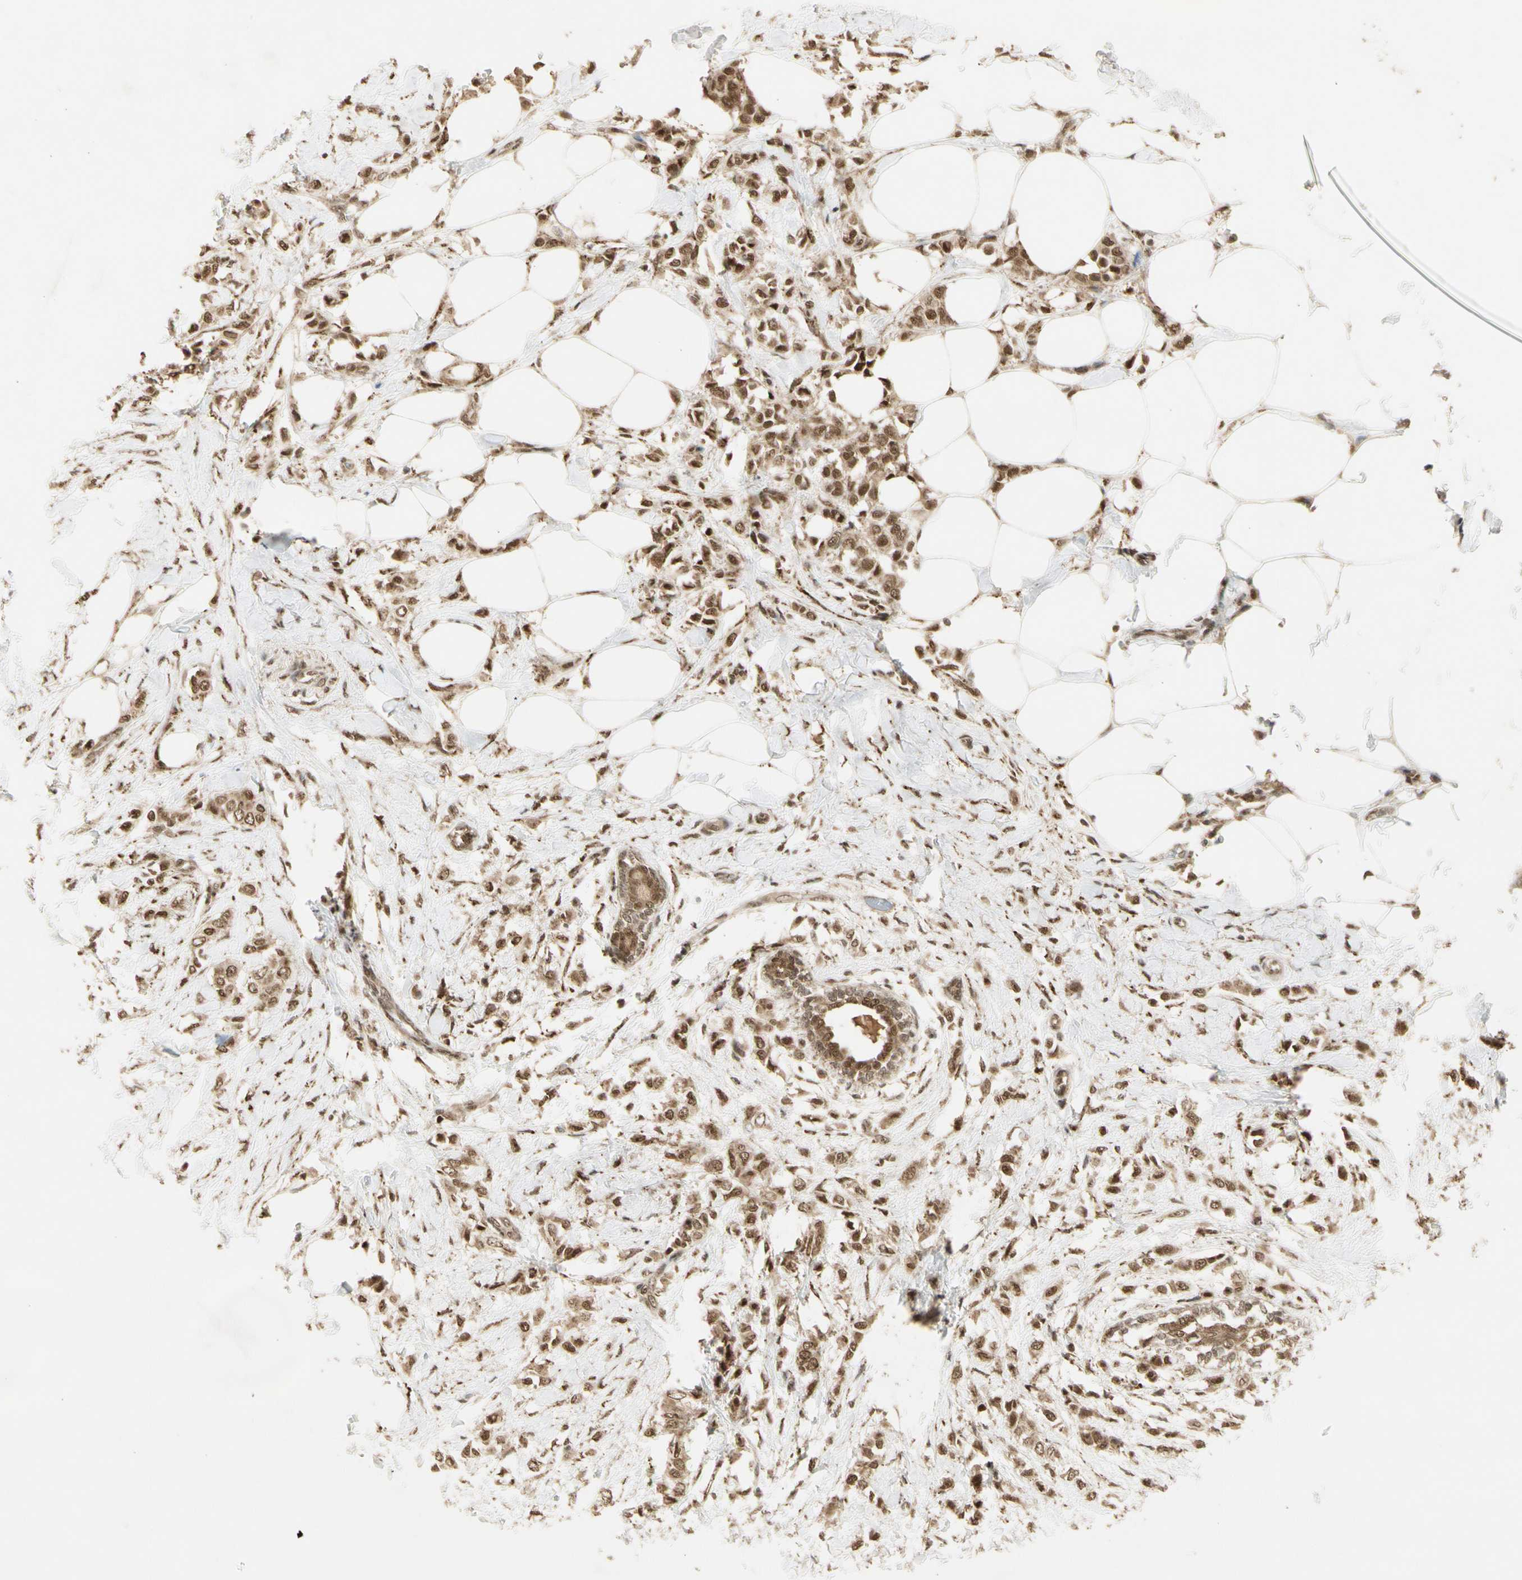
{"staining": {"intensity": "moderate", "quantity": ">75%", "location": "cytoplasmic/membranous,nuclear"}, "tissue": "breast cancer", "cell_type": "Tumor cells", "image_type": "cancer", "snomed": [{"axis": "morphology", "description": "Lobular carcinoma, in situ"}, {"axis": "morphology", "description": "Lobular carcinoma"}, {"axis": "topography", "description": "Breast"}], "caption": "Approximately >75% of tumor cells in human lobular carcinoma in situ (breast) exhibit moderate cytoplasmic/membranous and nuclear protein positivity as visualized by brown immunohistochemical staining.", "gene": "ZNF135", "patient": {"sex": "female", "age": 41}}